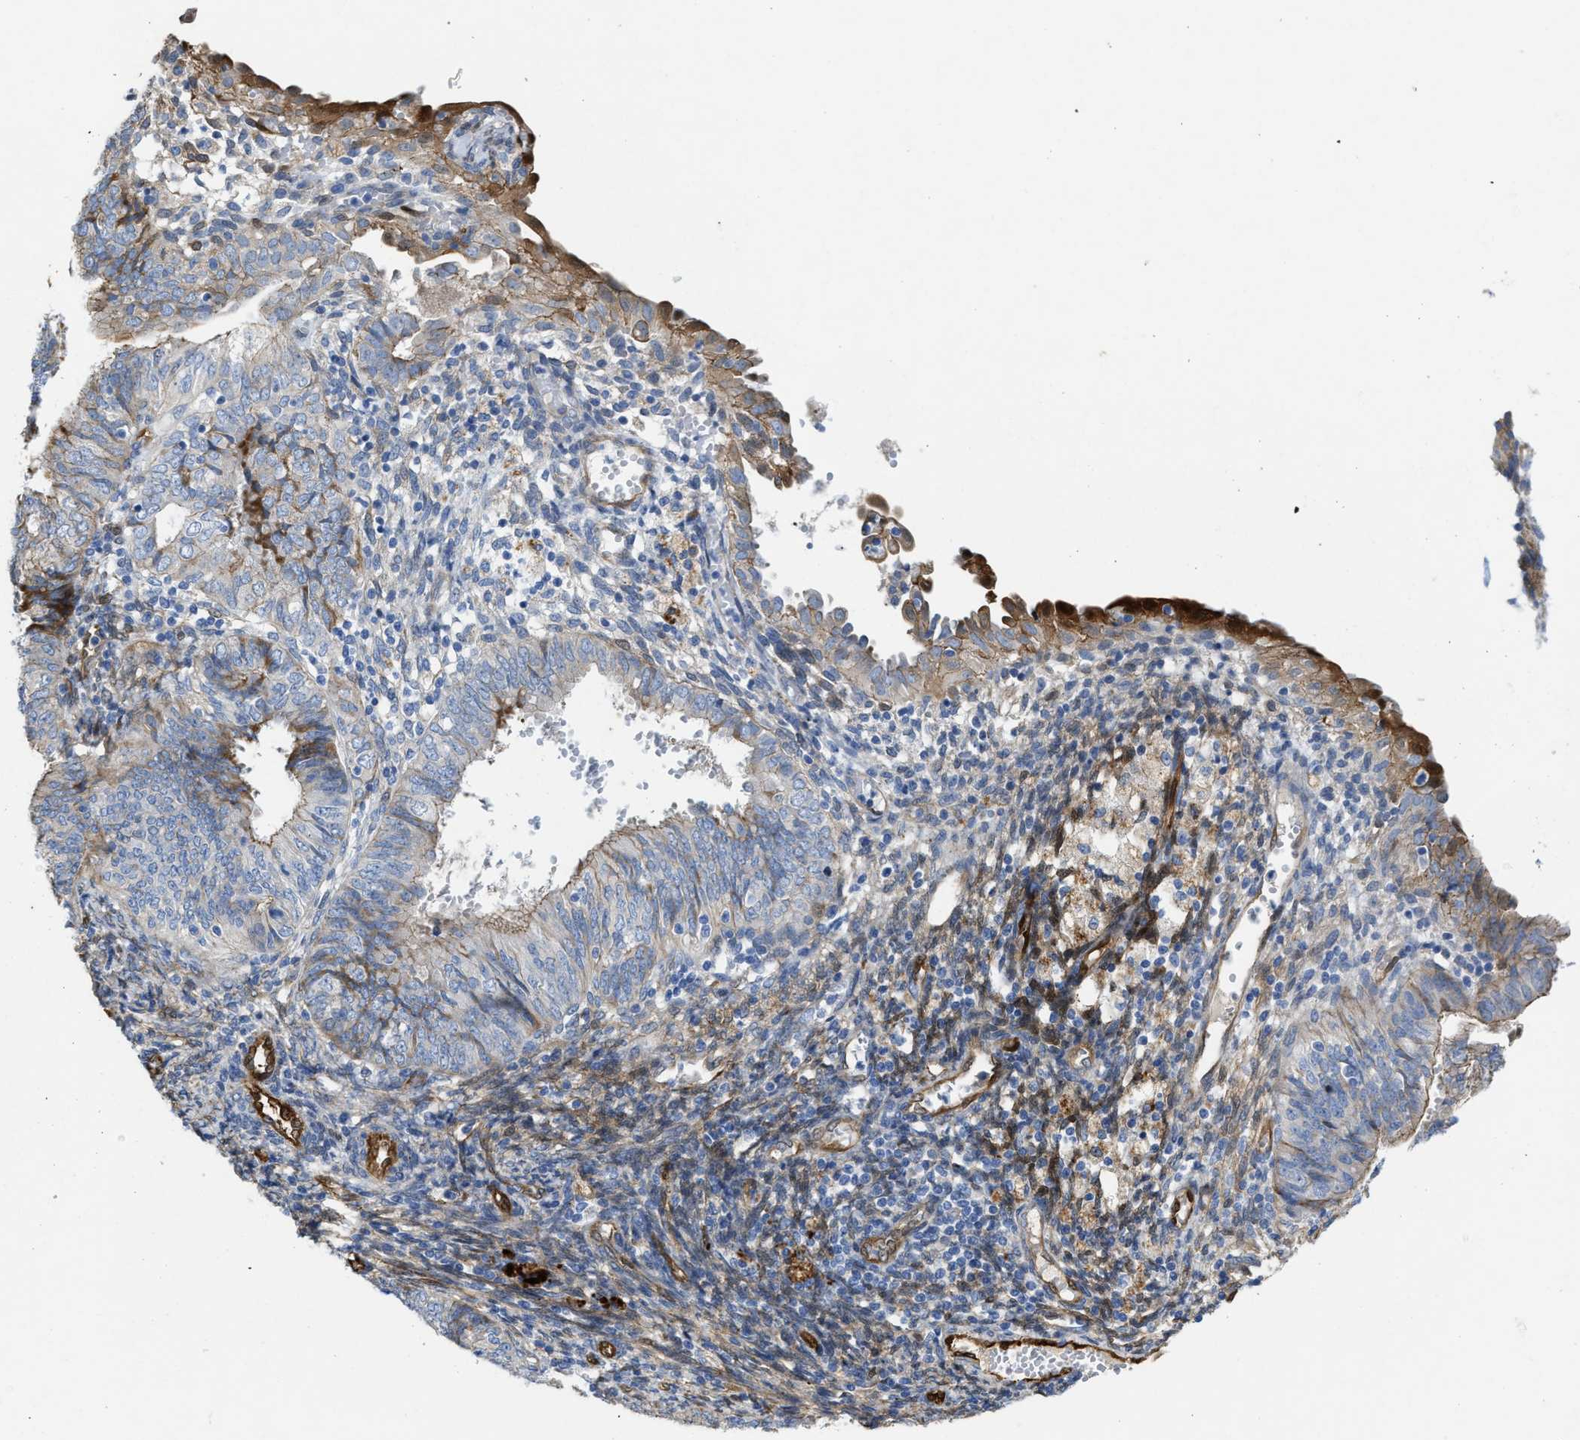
{"staining": {"intensity": "moderate", "quantity": "<25%", "location": "cytoplasmic/membranous"}, "tissue": "endometrial cancer", "cell_type": "Tumor cells", "image_type": "cancer", "snomed": [{"axis": "morphology", "description": "Adenocarcinoma, NOS"}, {"axis": "topography", "description": "Endometrium"}], "caption": "This histopathology image shows IHC staining of adenocarcinoma (endometrial), with low moderate cytoplasmic/membranous positivity in approximately <25% of tumor cells.", "gene": "ASS1", "patient": {"sex": "female", "age": 58}}